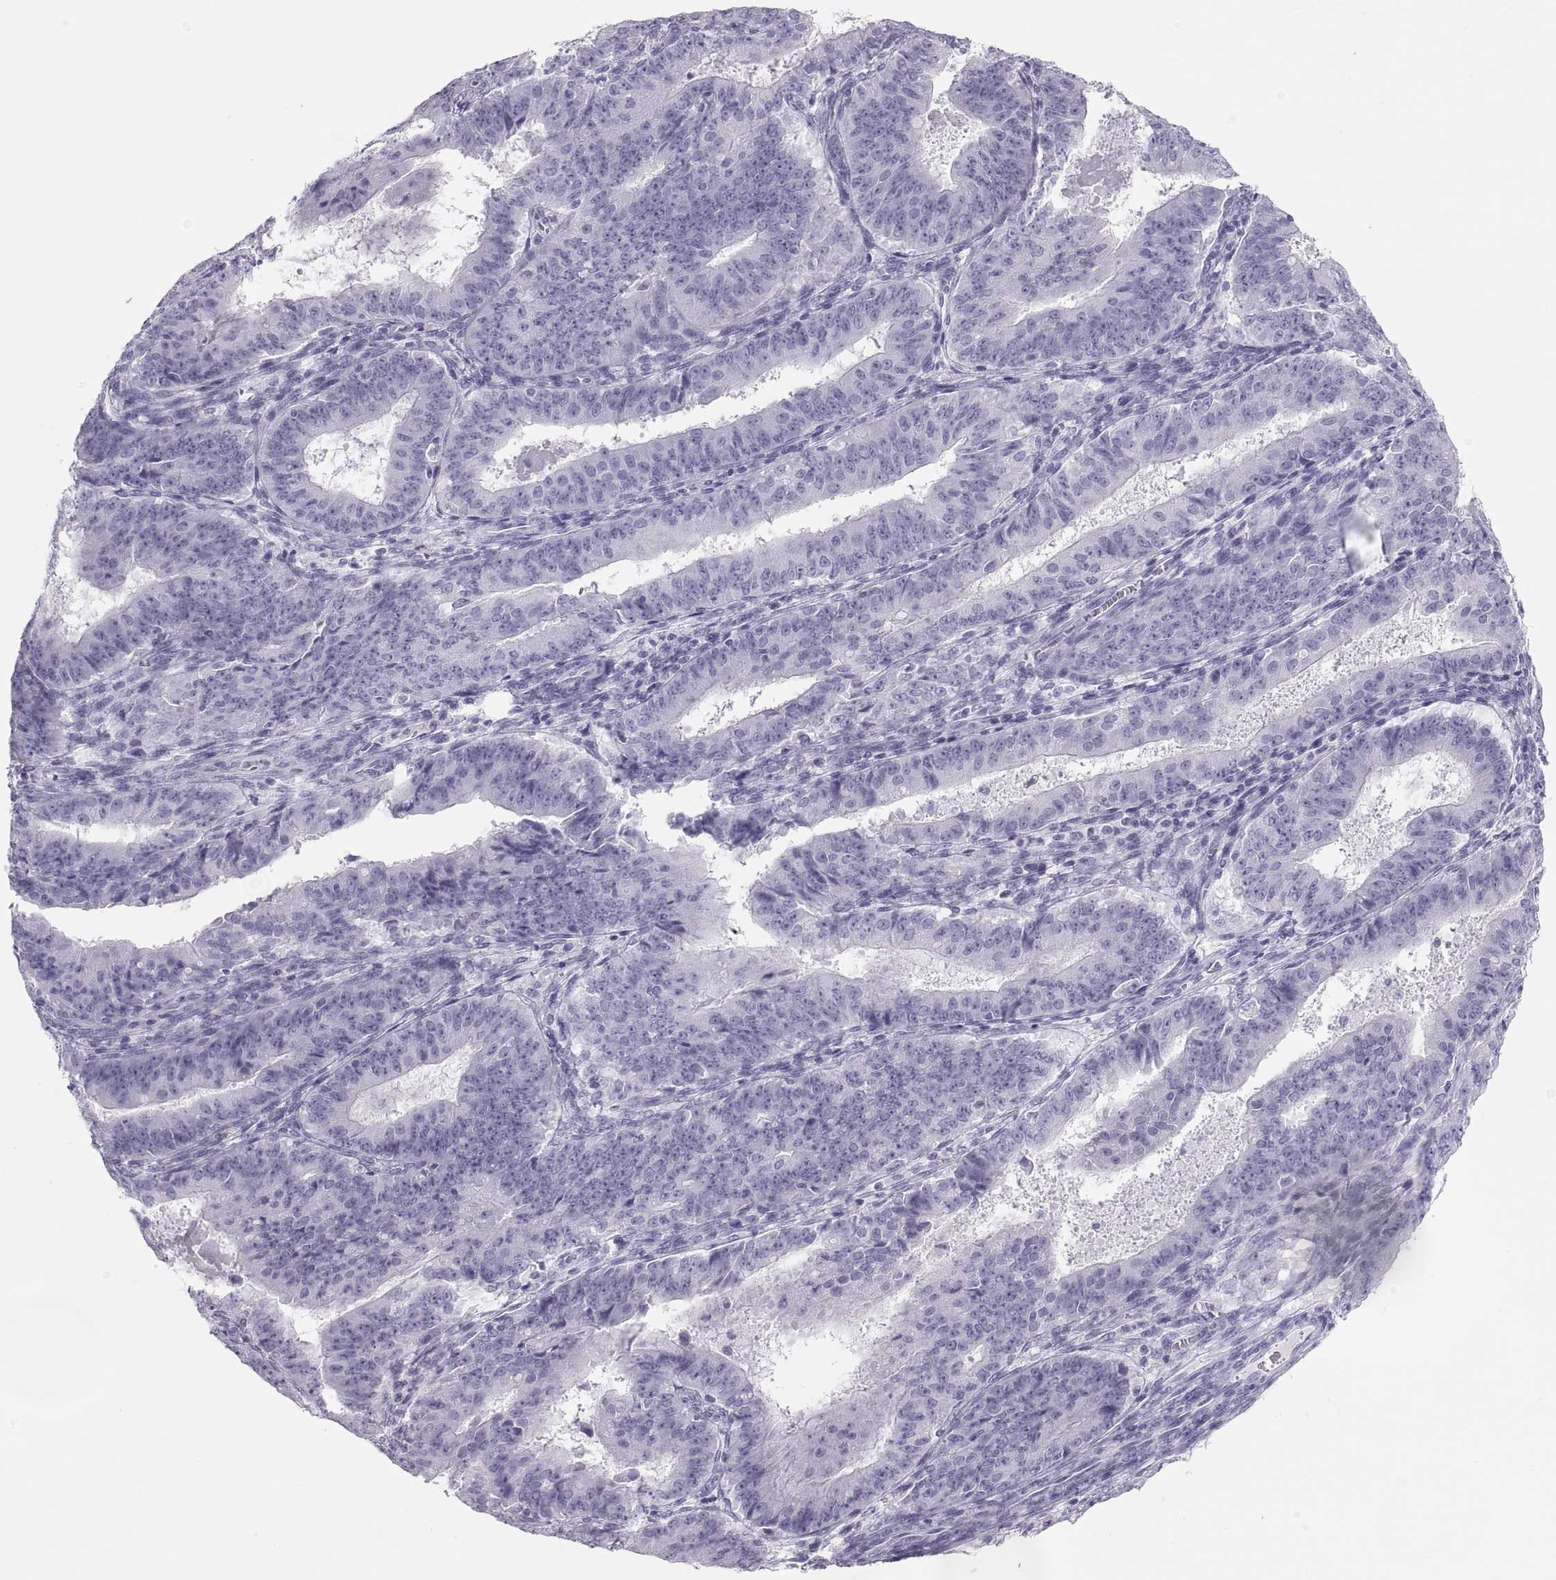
{"staining": {"intensity": "negative", "quantity": "none", "location": "none"}, "tissue": "ovarian cancer", "cell_type": "Tumor cells", "image_type": "cancer", "snomed": [{"axis": "morphology", "description": "Carcinoma, endometroid"}, {"axis": "topography", "description": "Ovary"}], "caption": "IHC photomicrograph of neoplastic tissue: ovarian cancer stained with DAB exhibits no significant protein positivity in tumor cells.", "gene": "SEMG1", "patient": {"sex": "female", "age": 42}}